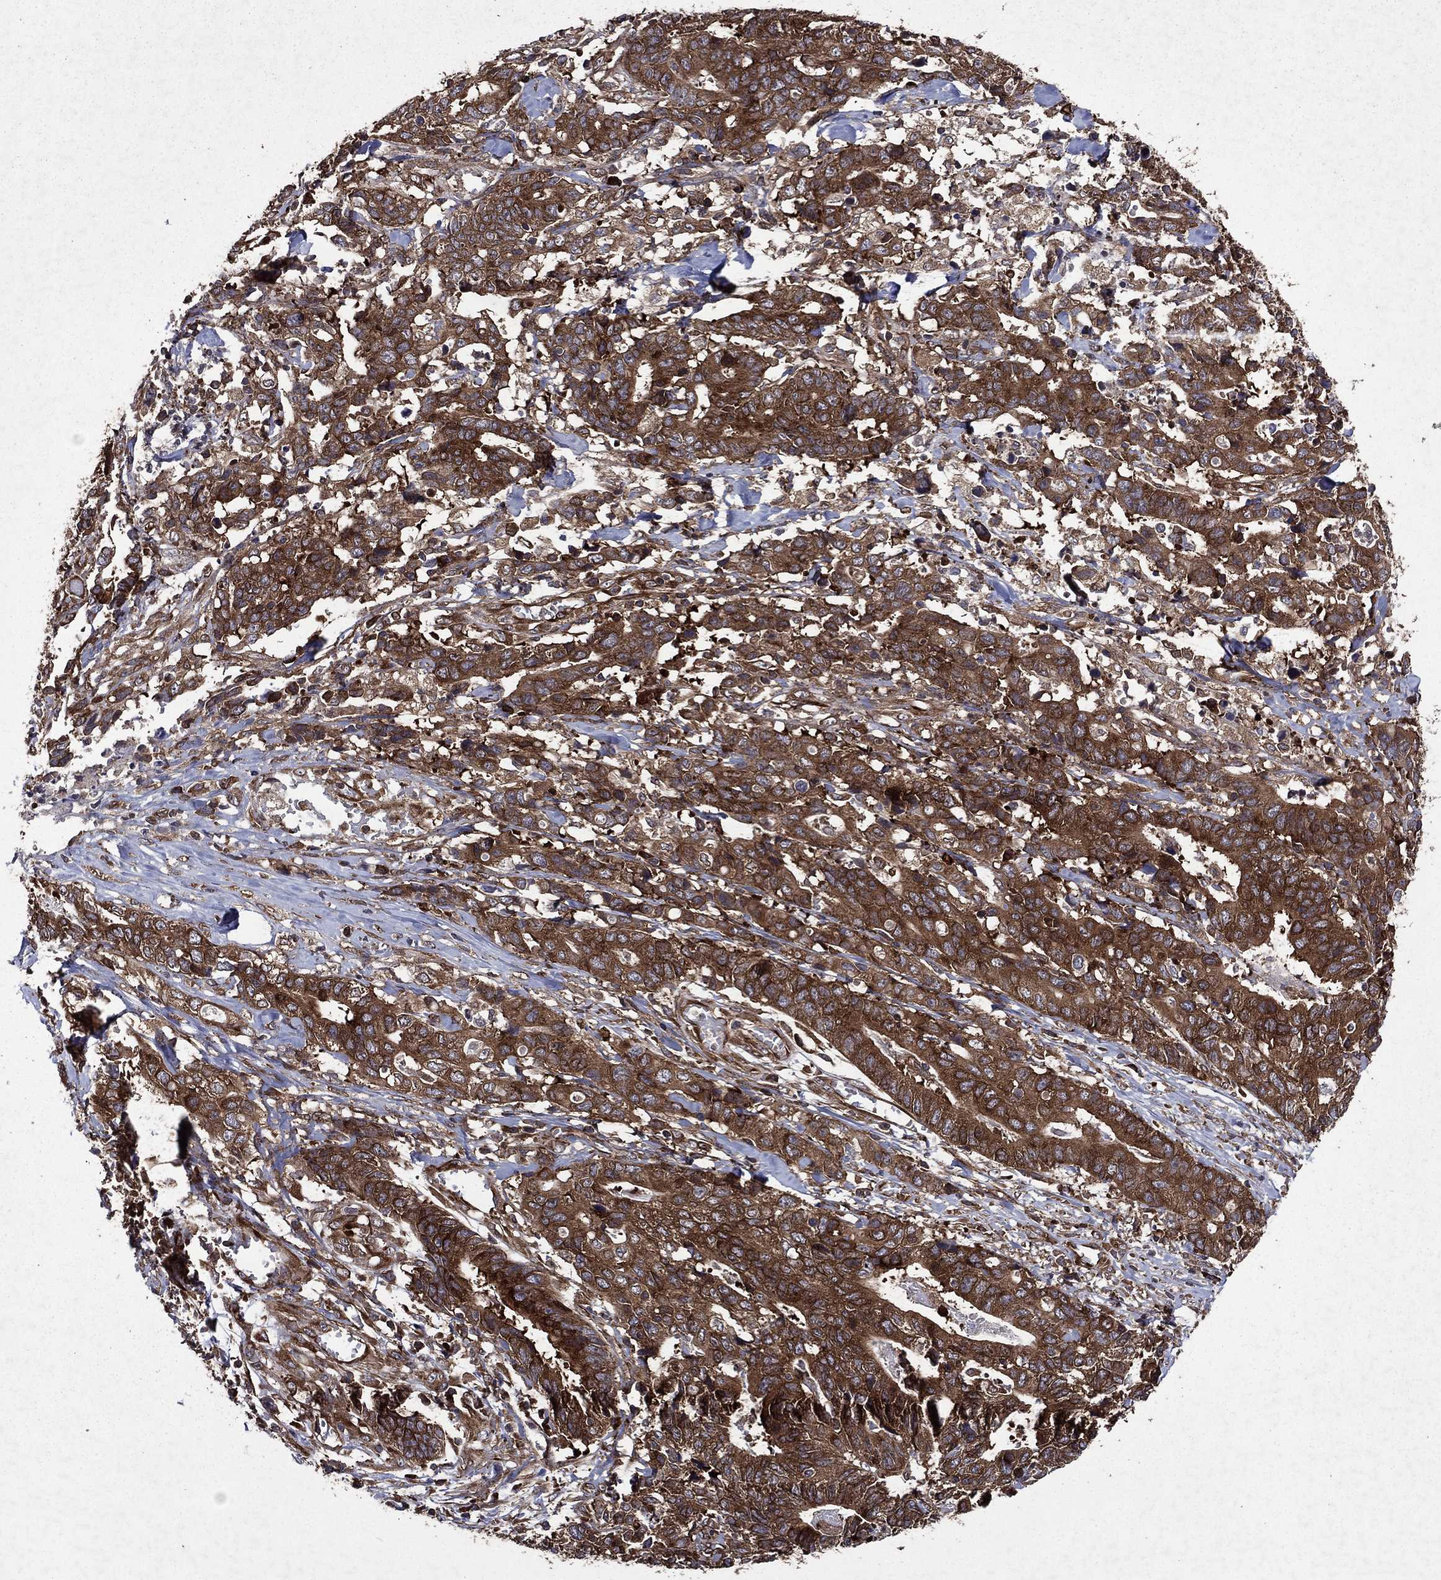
{"staining": {"intensity": "strong", "quantity": ">75%", "location": "cytoplasmic/membranous"}, "tissue": "stomach cancer", "cell_type": "Tumor cells", "image_type": "cancer", "snomed": [{"axis": "morphology", "description": "Adenocarcinoma, NOS"}, {"axis": "topography", "description": "Stomach, upper"}], "caption": "There is high levels of strong cytoplasmic/membranous expression in tumor cells of adenocarcinoma (stomach), as demonstrated by immunohistochemical staining (brown color).", "gene": "EIF2B4", "patient": {"sex": "female", "age": 67}}